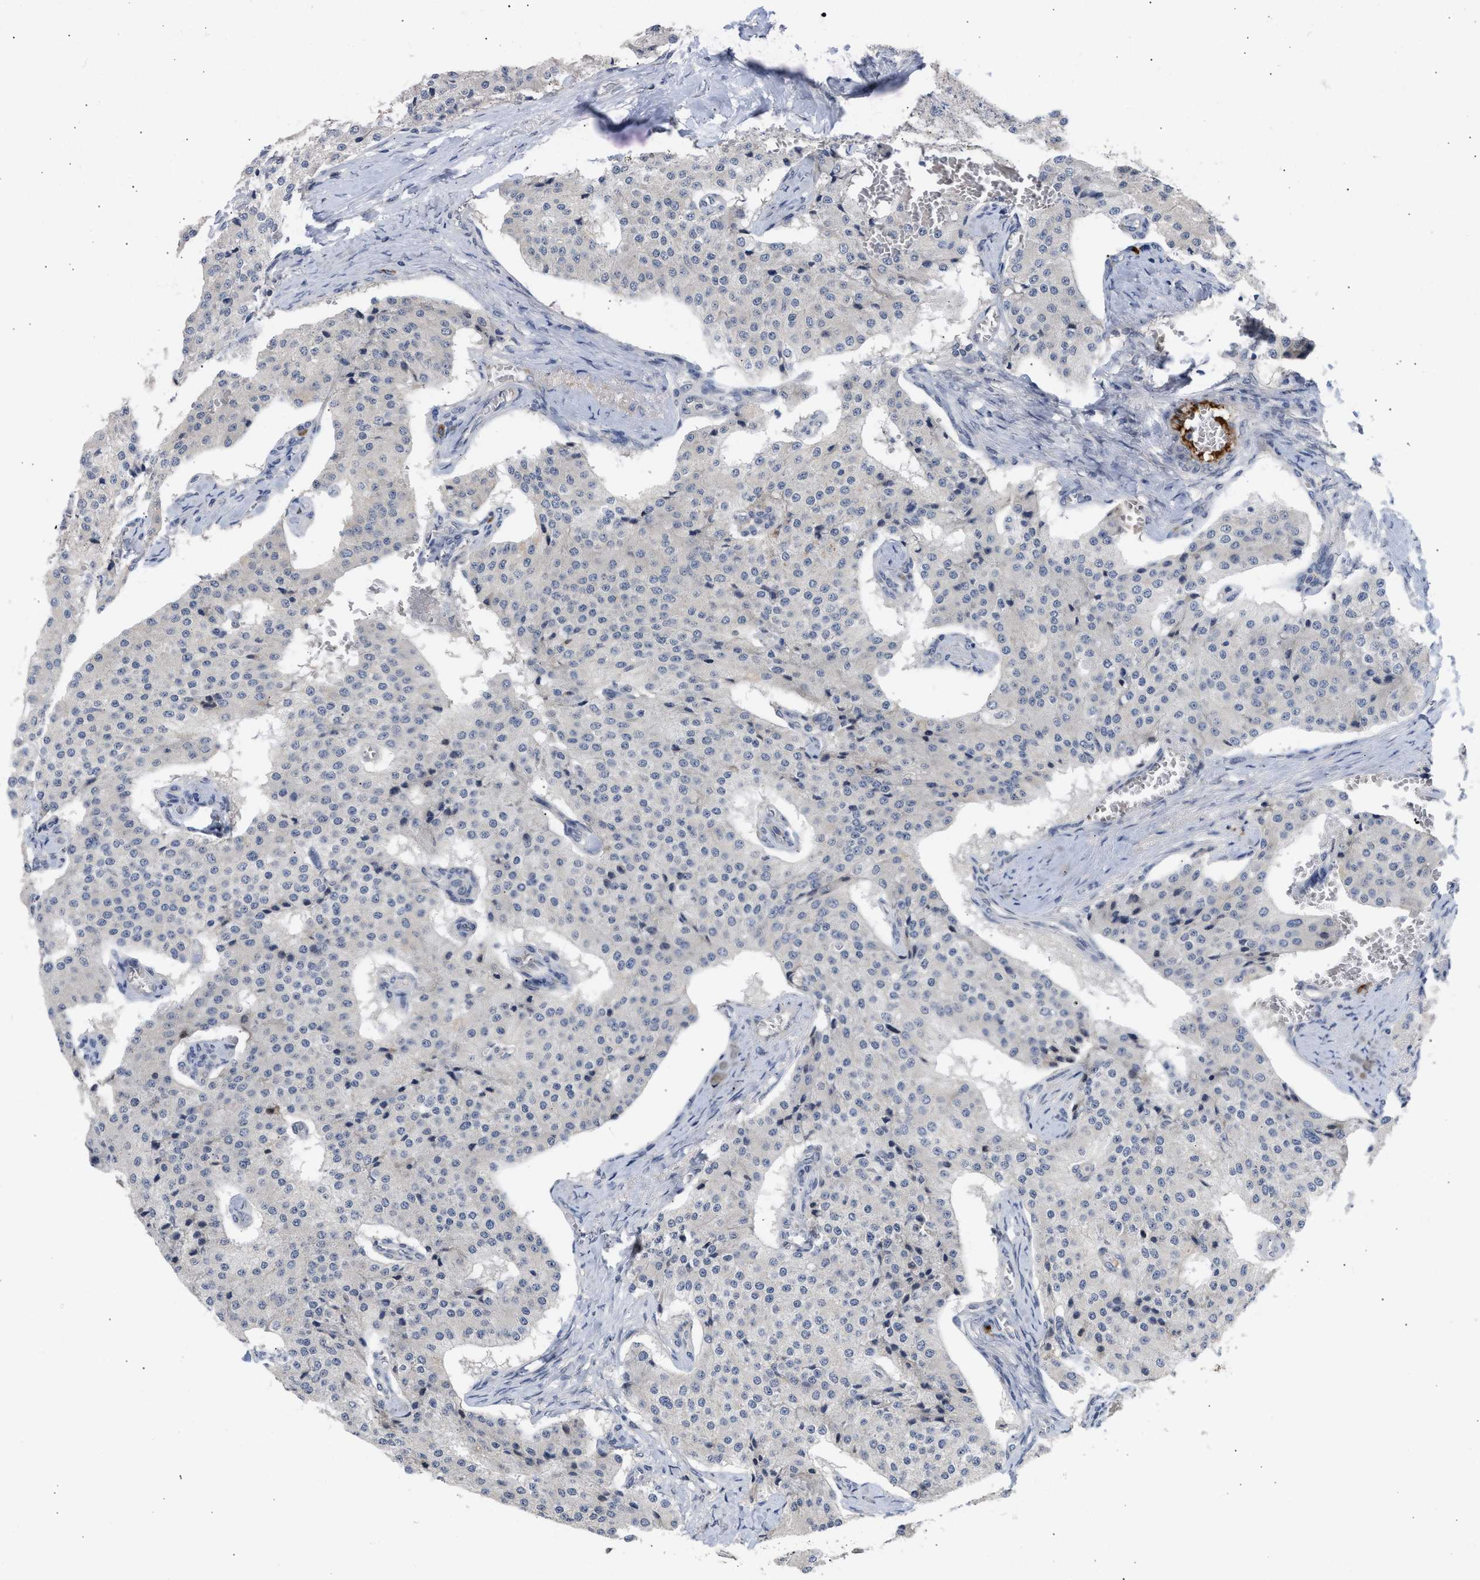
{"staining": {"intensity": "negative", "quantity": "none", "location": "none"}, "tissue": "carcinoid", "cell_type": "Tumor cells", "image_type": "cancer", "snomed": [{"axis": "morphology", "description": "Carcinoid, malignant, NOS"}, {"axis": "topography", "description": "Colon"}], "caption": "DAB (3,3'-diaminobenzidine) immunohistochemical staining of carcinoid demonstrates no significant staining in tumor cells.", "gene": "NUP62", "patient": {"sex": "female", "age": 52}}